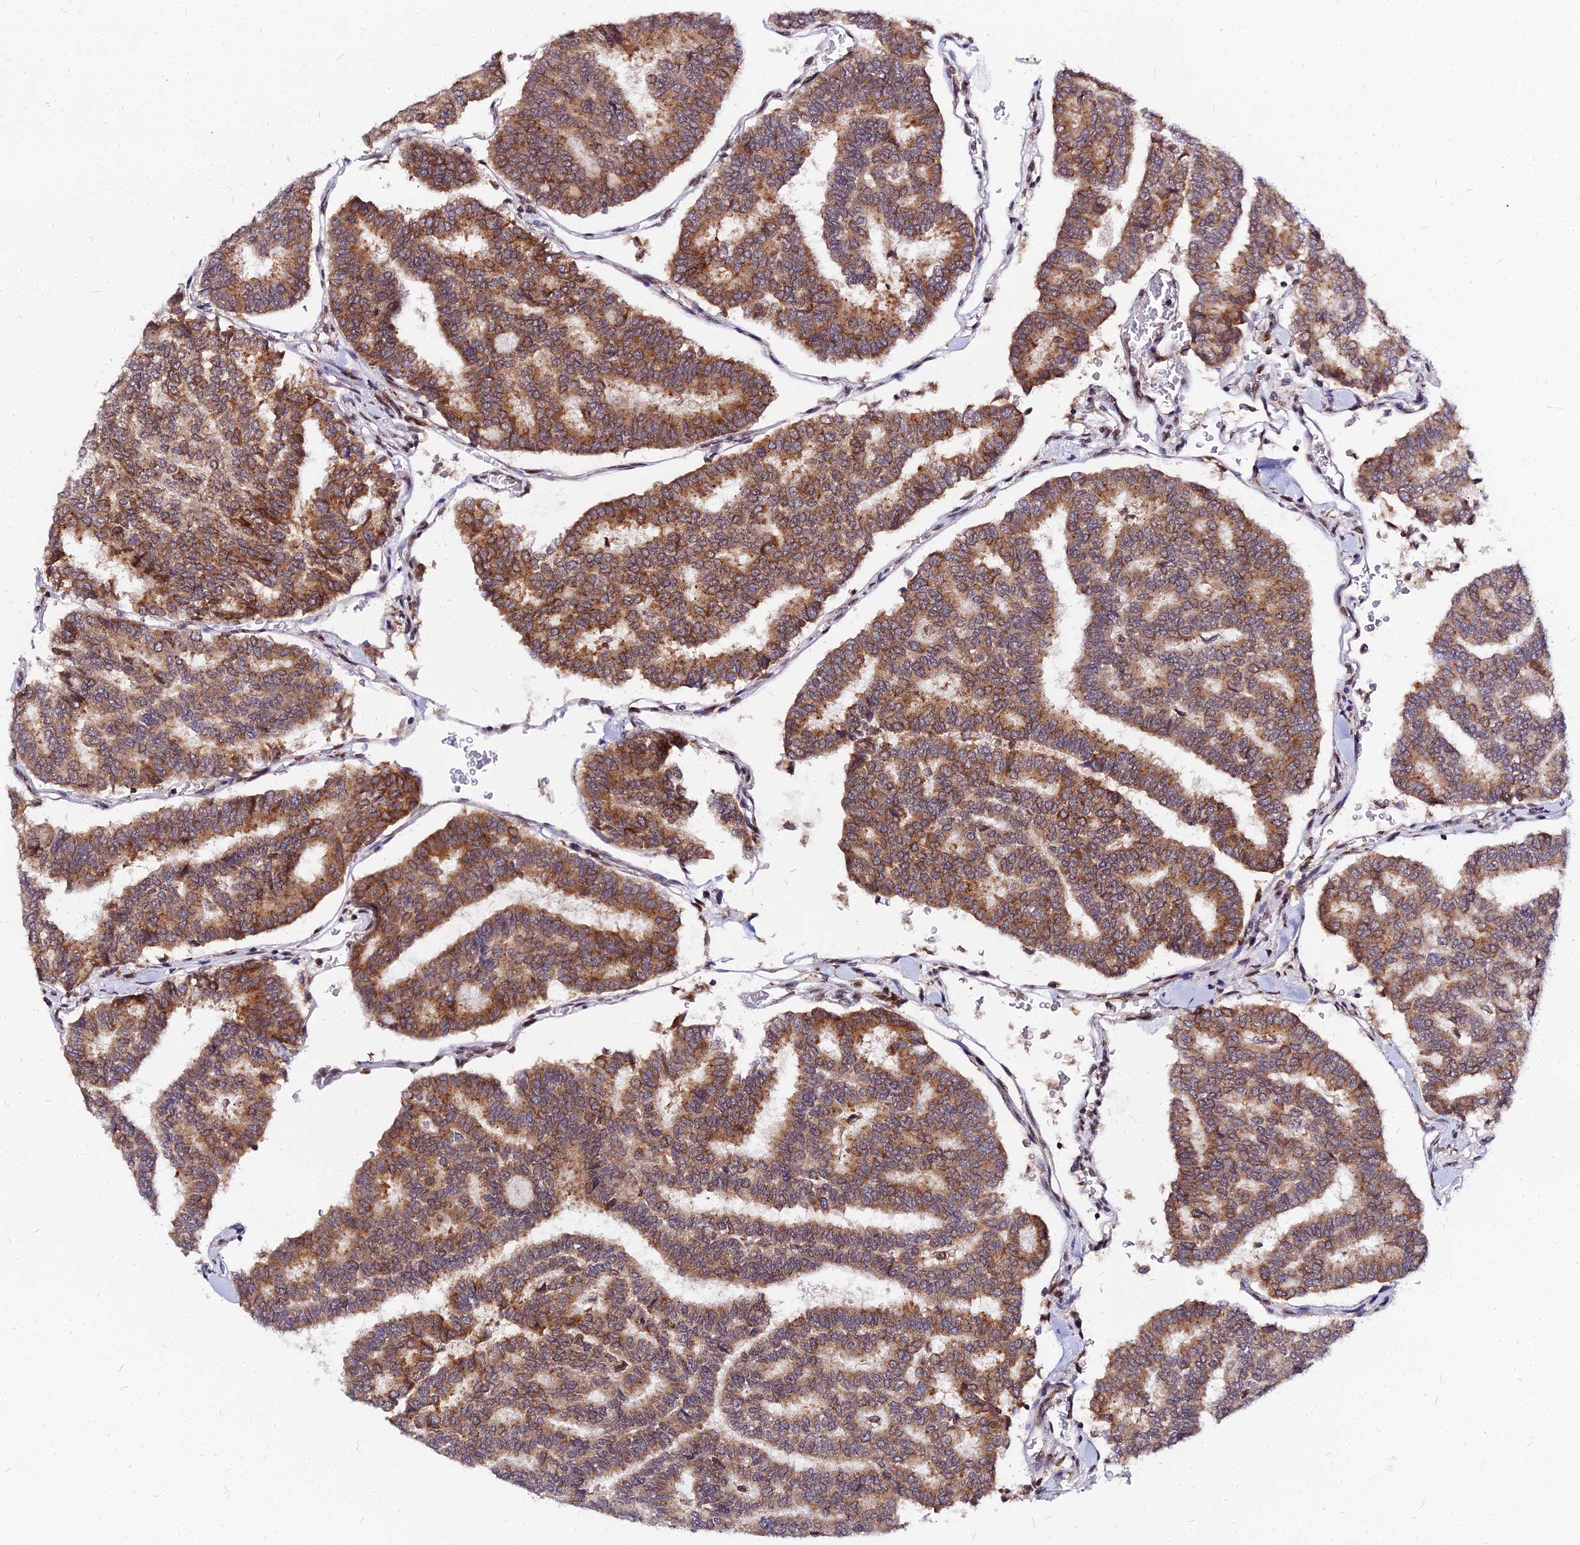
{"staining": {"intensity": "moderate", "quantity": ">75%", "location": "cytoplasmic/membranous"}, "tissue": "thyroid cancer", "cell_type": "Tumor cells", "image_type": "cancer", "snomed": [{"axis": "morphology", "description": "Papillary adenocarcinoma, NOS"}, {"axis": "topography", "description": "Thyroid gland"}], "caption": "Immunohistochemical staining of human thyroid papillary adenocarcinoma exhibits moderate cytoplasmic/membranous protein expression in approximately >75% of tumor cells.", "gene": "RNF121", "patient": {"sex": "female", "age": 35}}